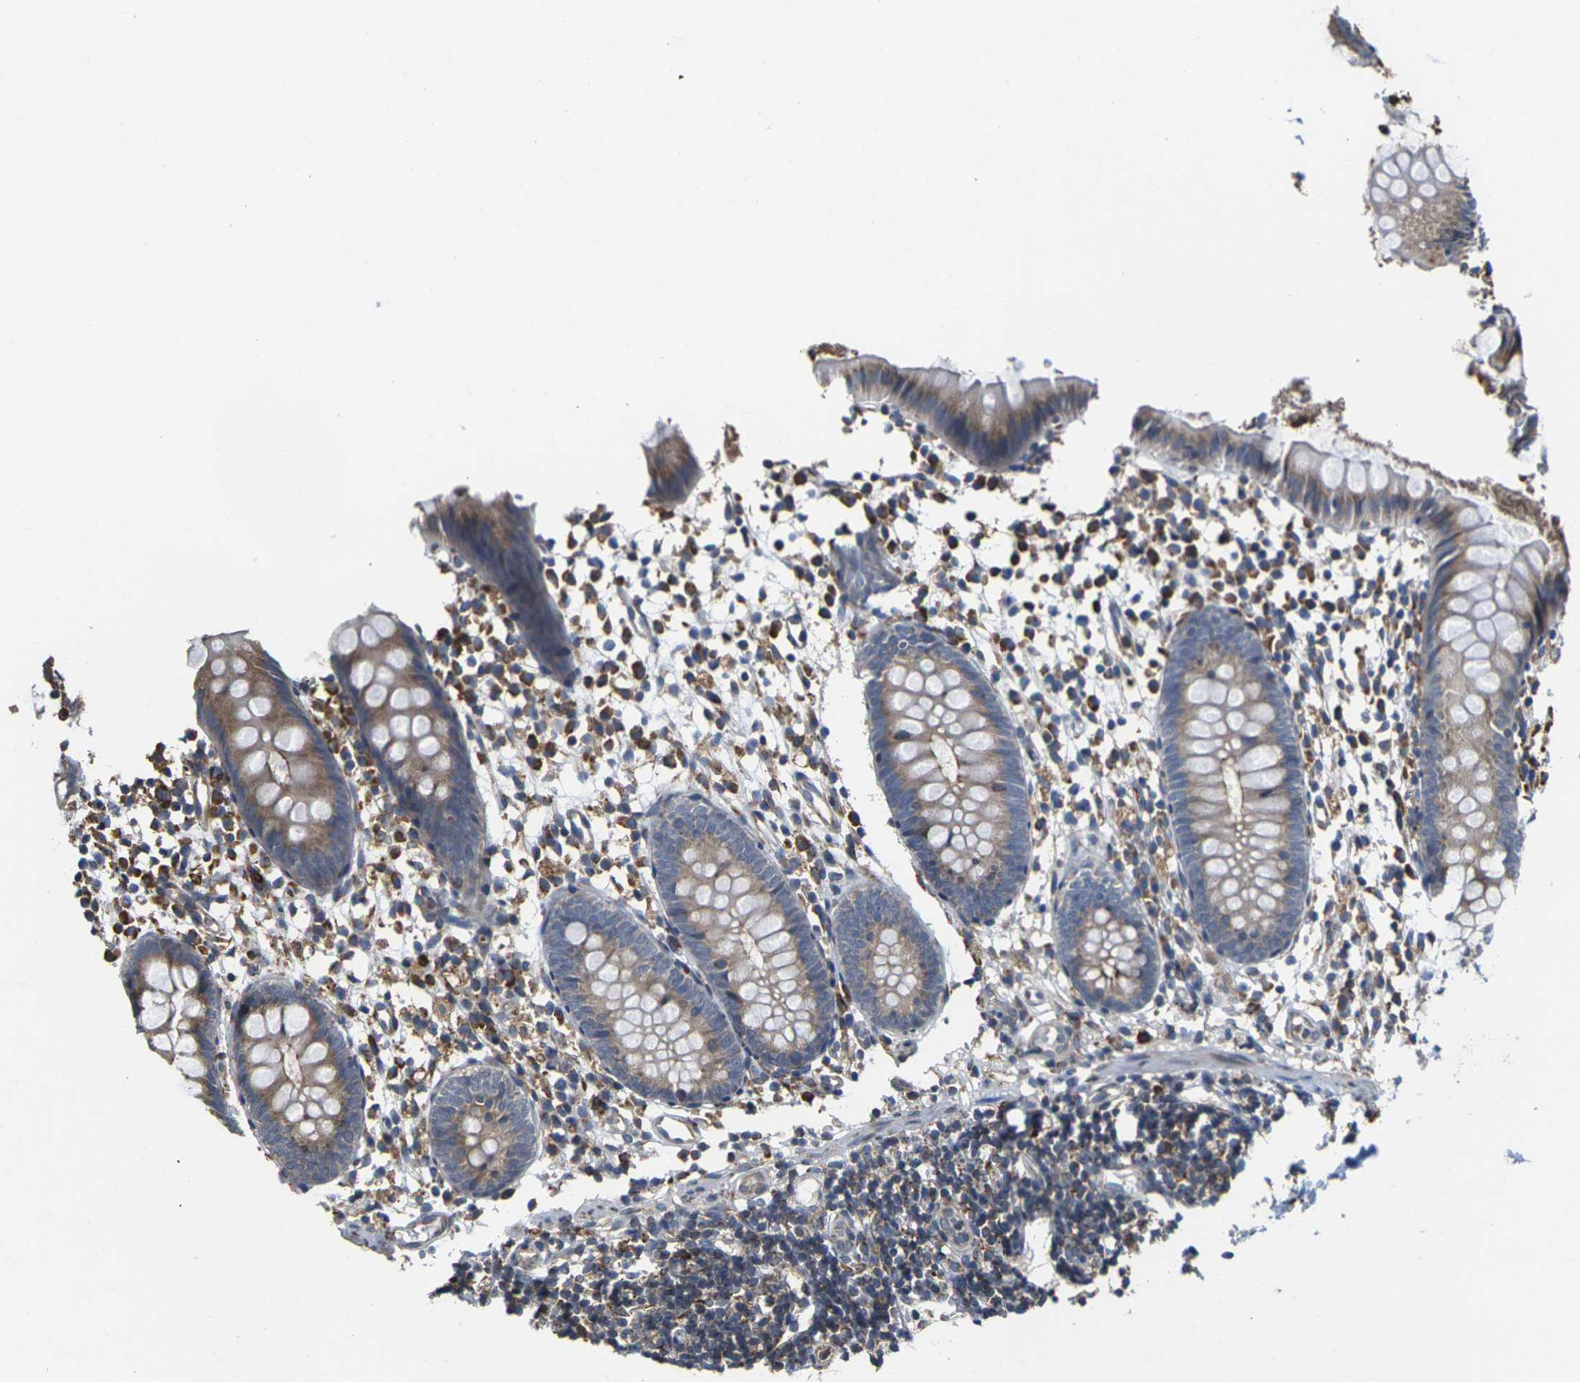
{"staining": {"intensity": "weak", "quantity": ">75%", "location": "cytoplasmic/membranous"}, "tissue": "appendix", "cell_type": "Glandular cells", "image_type": "normal", "snomed": [{"axis": "morphology", "description": "Normal tissue, NOS"}, {"axis": "topography", "description": "Appendix"}], "caption": "Unremarkable appendix displays weak cytoplasmic/membranous expression in about >75% of glandular cells.", "gene": "PDZK1IP1", "patient": {"sex": "female", "age": 20}}